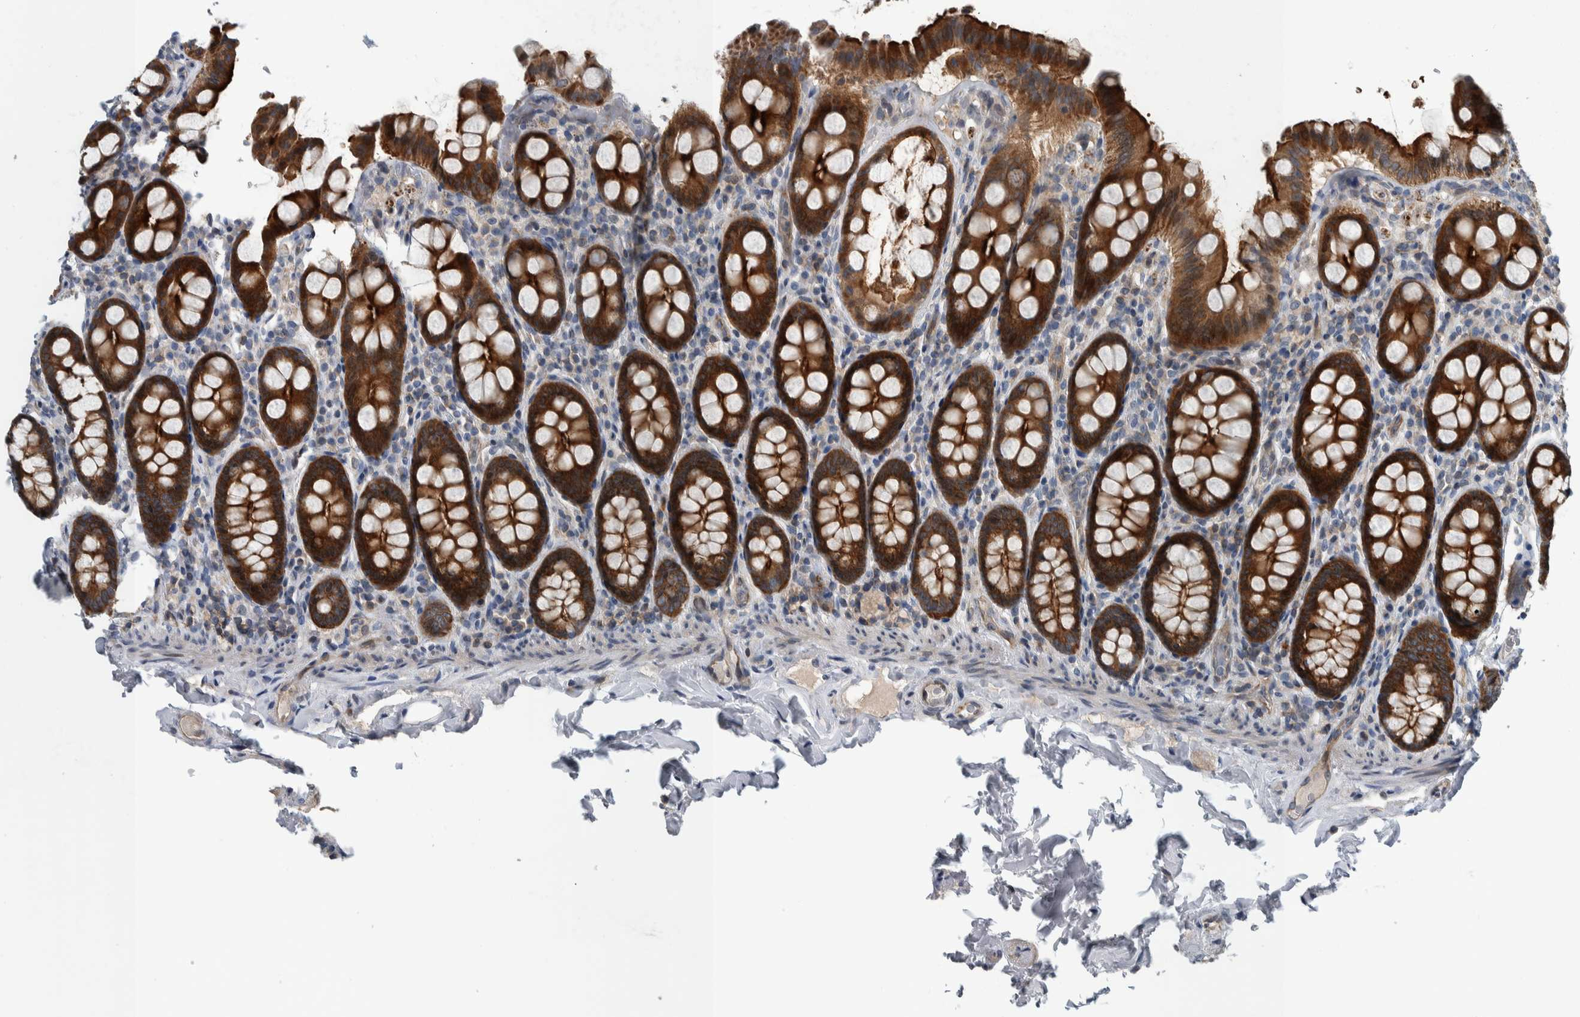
{"staining": {"intensity": "weak", "quantity": ">75%", "location": "cytoplasmic/membranous"}, "tissue": "colon", "cell_type": "Endothelial cells", "image_type": "normal", "snomed": [{"axis": "morphology", "description": "Normal tissue, NOS"}, {"axis": "topography", "description": "Colon"}, {"axis": "topography", "description": "Peripheral nerve tissue"}], "caption": "Endothelial cells display low levels of weak cytoplasmic/membranous staining in about >75% of cells in benign colon. (Stains: DAB in brown, nuclei in blue, Microscopy: brightfield microscopy at high magnification).", "gene": "BAIAP2L1", "patient": {"sex": "female", "age": 61}}